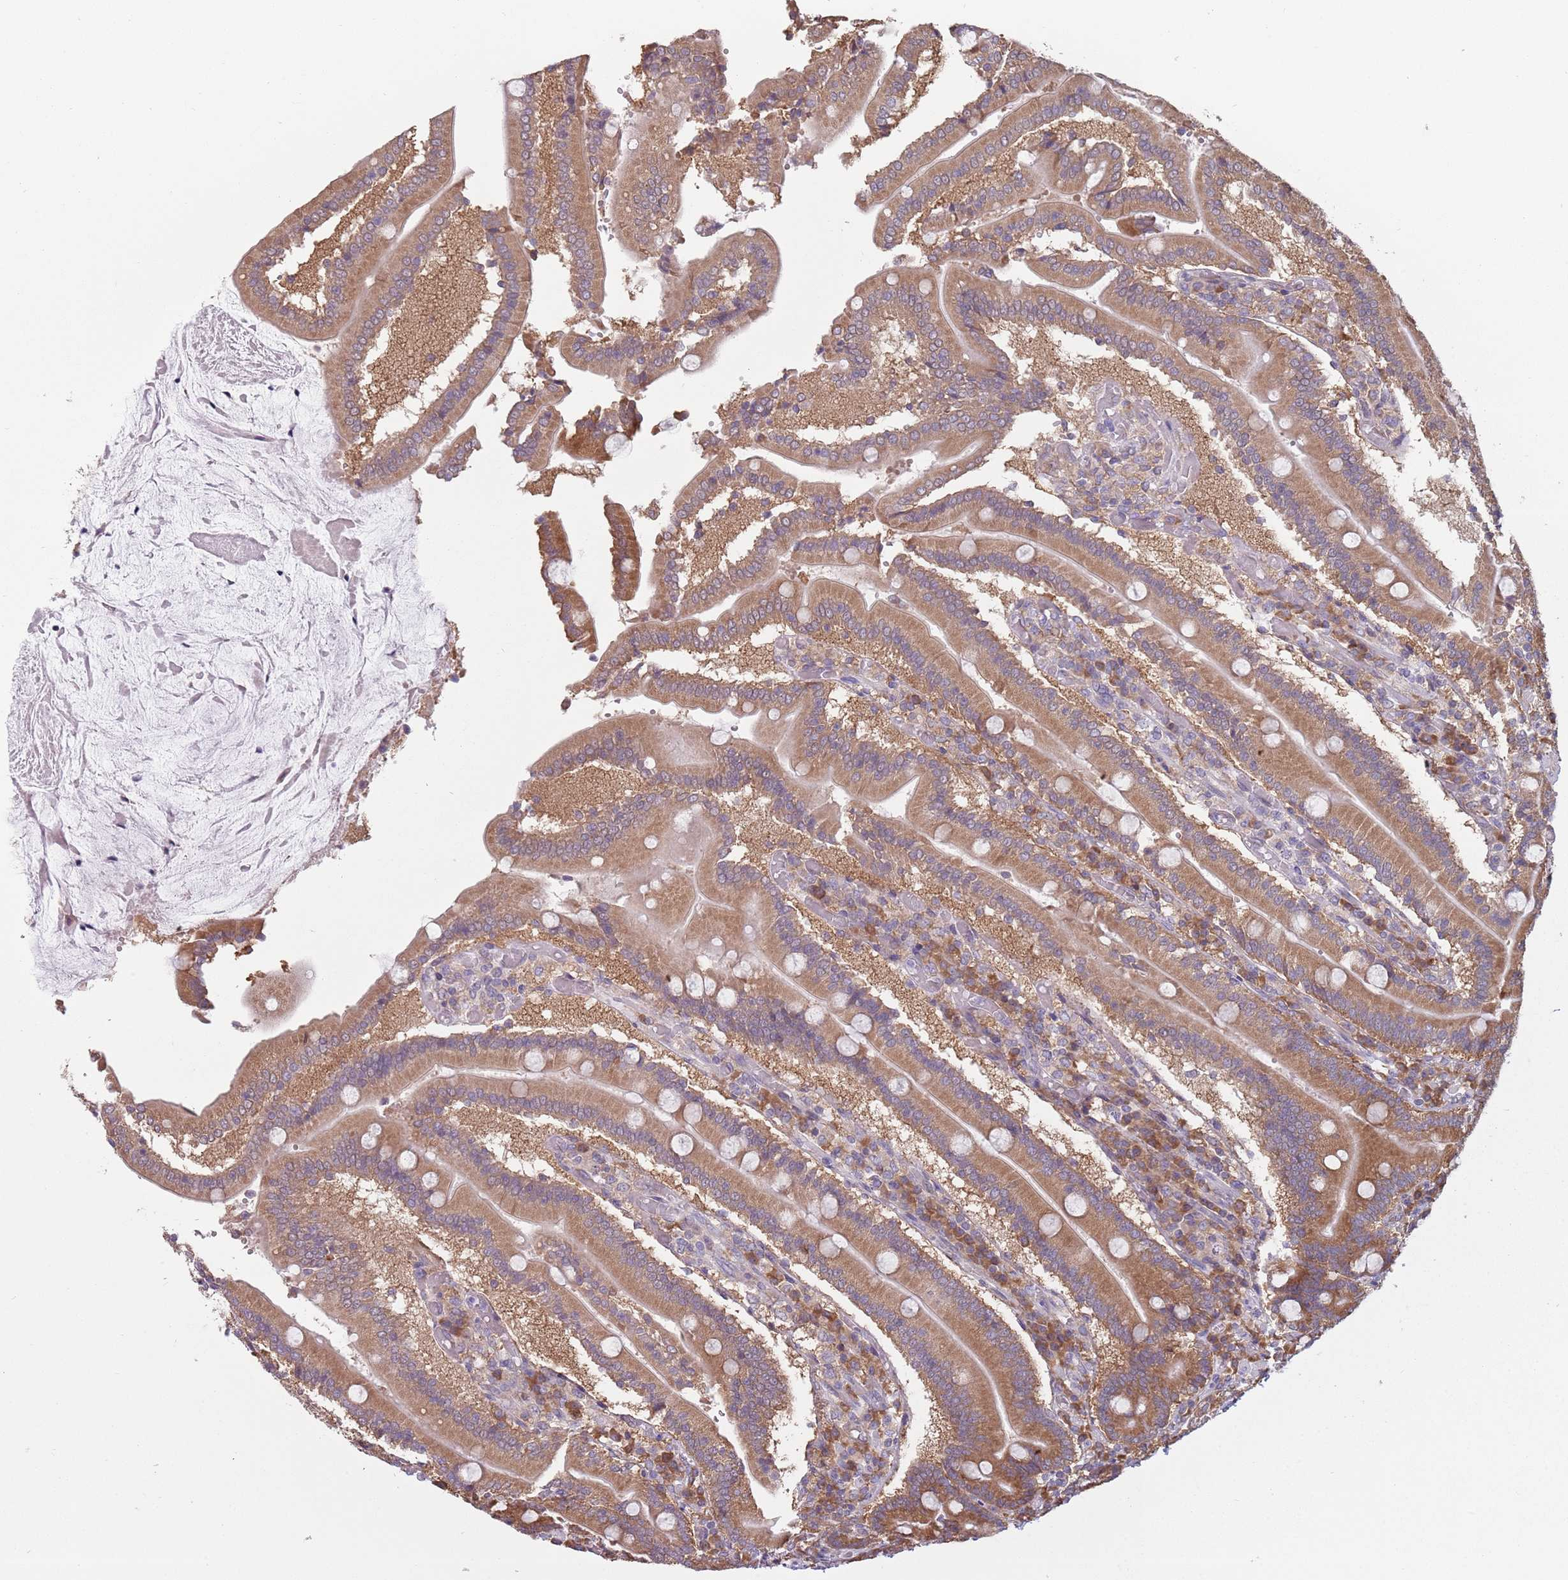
{"staining": {"intensity": "strong", "quantity": ">75%", "location": "cytoplasmic/membranous"}, "tissue": "duodenum", "cell_type": "Glandular cells", "image_type": "normal", "snomed": [{"axis": "morphology", "description": "Normal tissue, NOS"}, {"axis": "topography", "description": "Duodenum"}], "caption": "Duodenum stained with a brown dye exhibits strong cytoplasmic/membranous positive staining in approximately >75% of glandular cells.", "gene": "RPL17", "patient": {"sex": "female", "age": 62}}